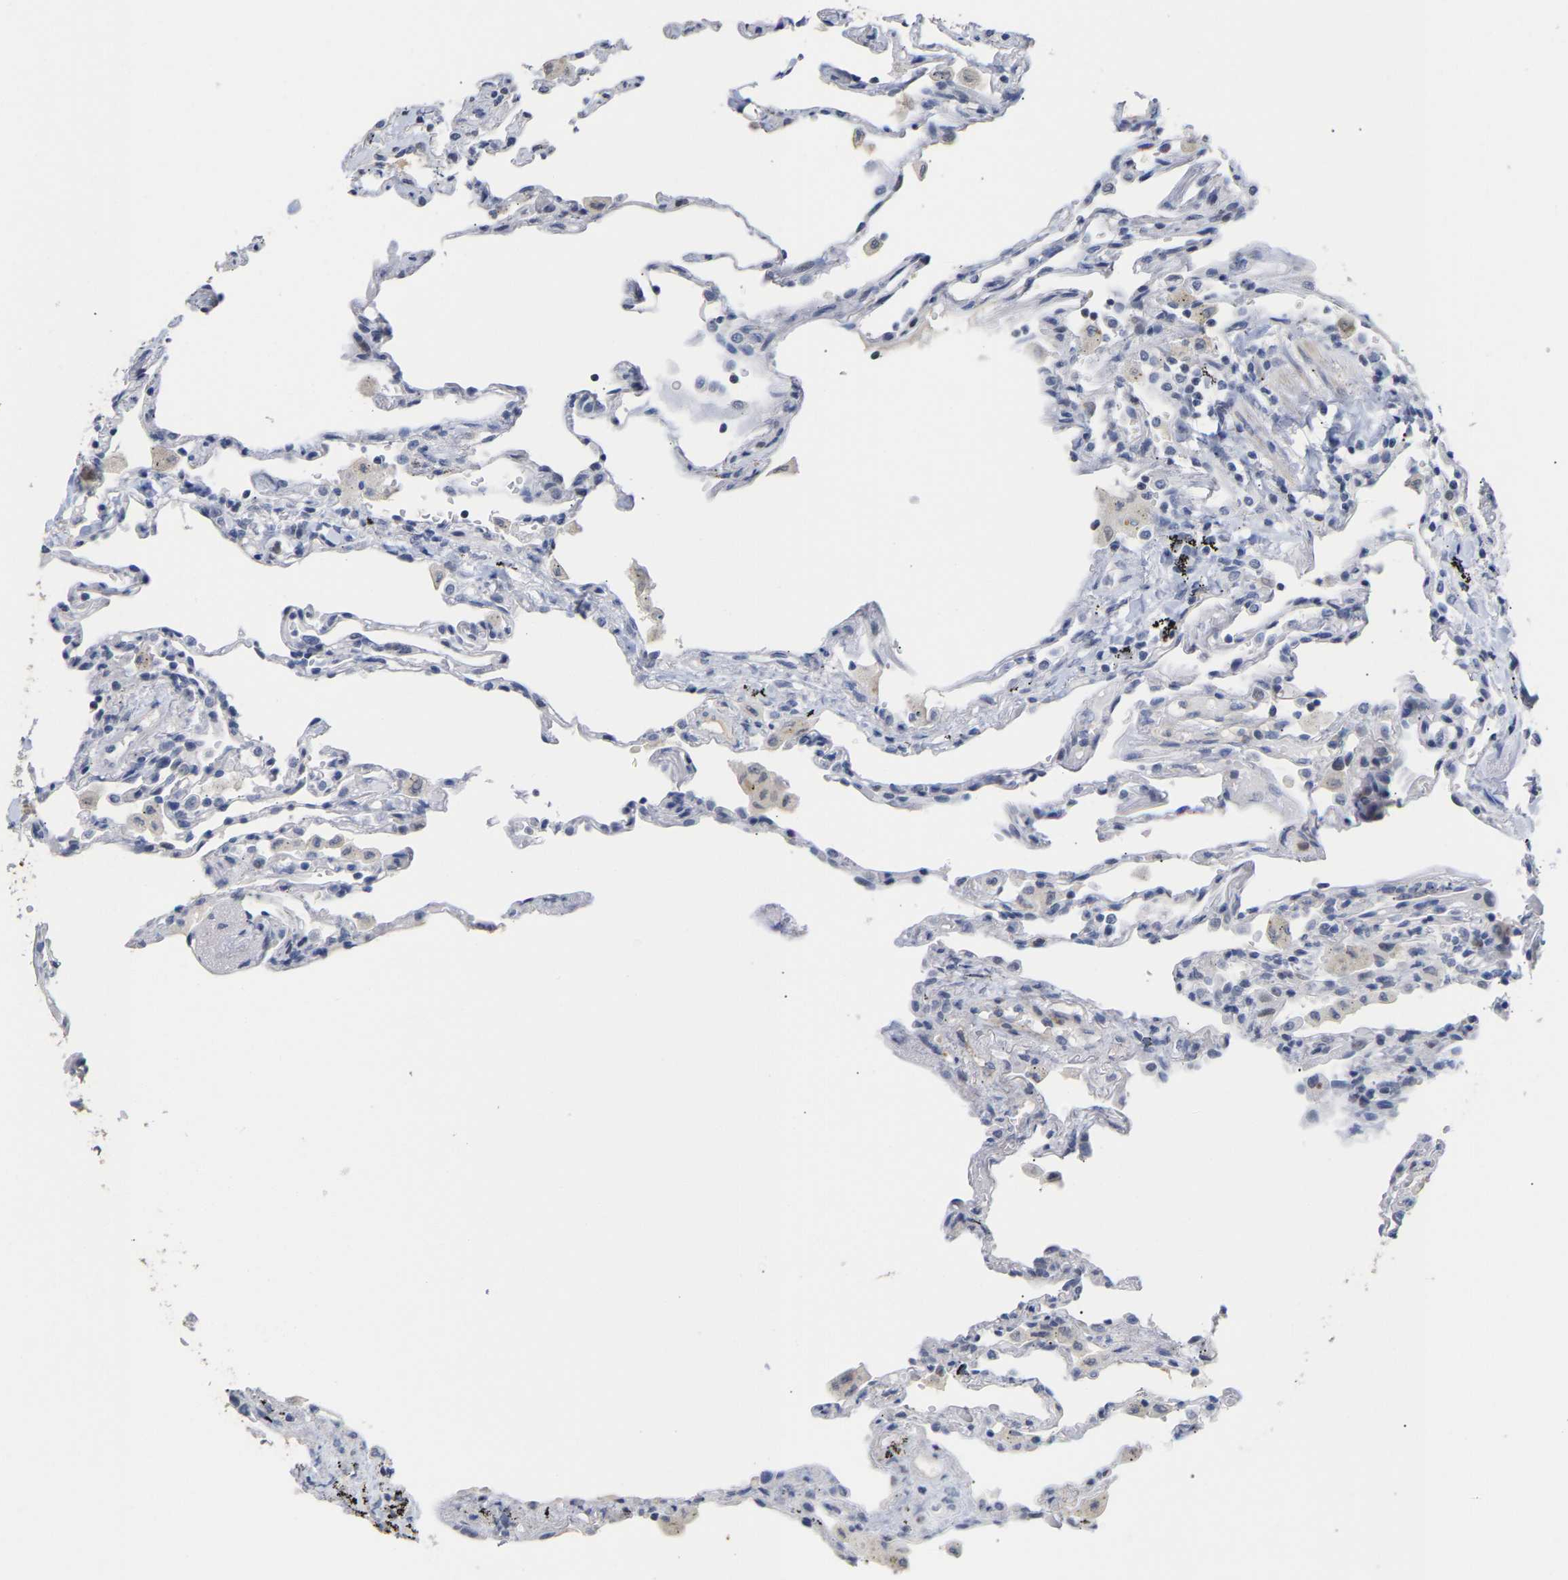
{"staining": {"intensity": "negative", "quantity": "none", "location": "none"}, "tissue": "lung", "cell_type": "Alveolar cells", "image_type": "normal", "snomed": [{"axis": "morphology", "description": "Normal tissue, NOS"}, {"axis": "topography", "description": "Lung"}], "caption": "Lung was stained to show a protein in brown. There is no significant positivity in alveolar cells. Nuclei are stained in blue.", "gene": "AMPH", "patient": {"sex": "male", "age": 59}}